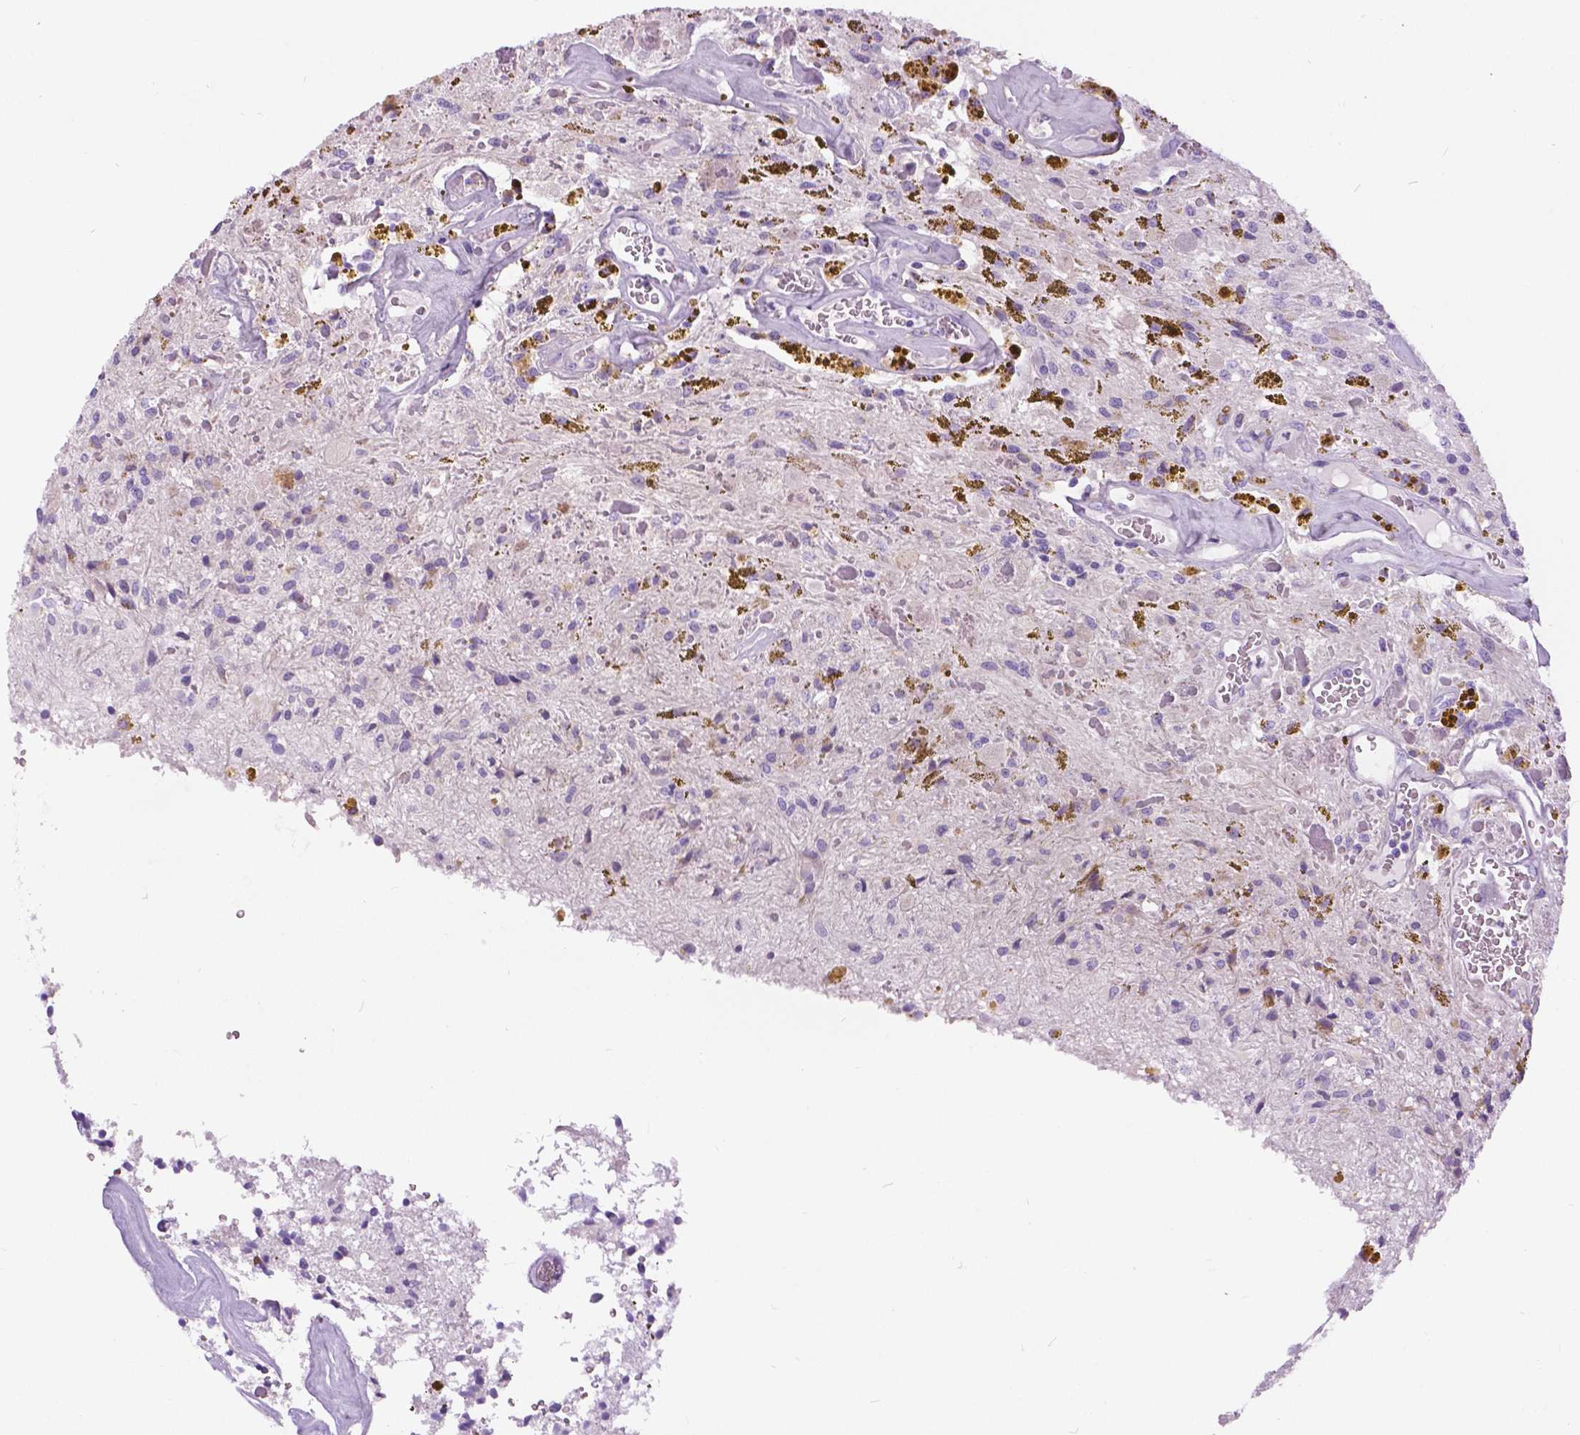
{"staining": {"intensity": "negative", "quantity": "none", "location": "none"}, "tissue": "glioma", "cell_type": "Tumor cells", "image_type": "cancer", "snomed": [{"axis": "morphology", "description": "Glioma, malignant, Low grade"}, {"axis": "topography", "description": "Cerebellum"}], "caption": "Glioma was stained to show a protein in brown. There is no significant staining in tumor cells. (Brightfield microscopy of DAB IHC at high magnification).", "gene": "TP53TG5", "patient": {"sex": "female", "age": 14}}